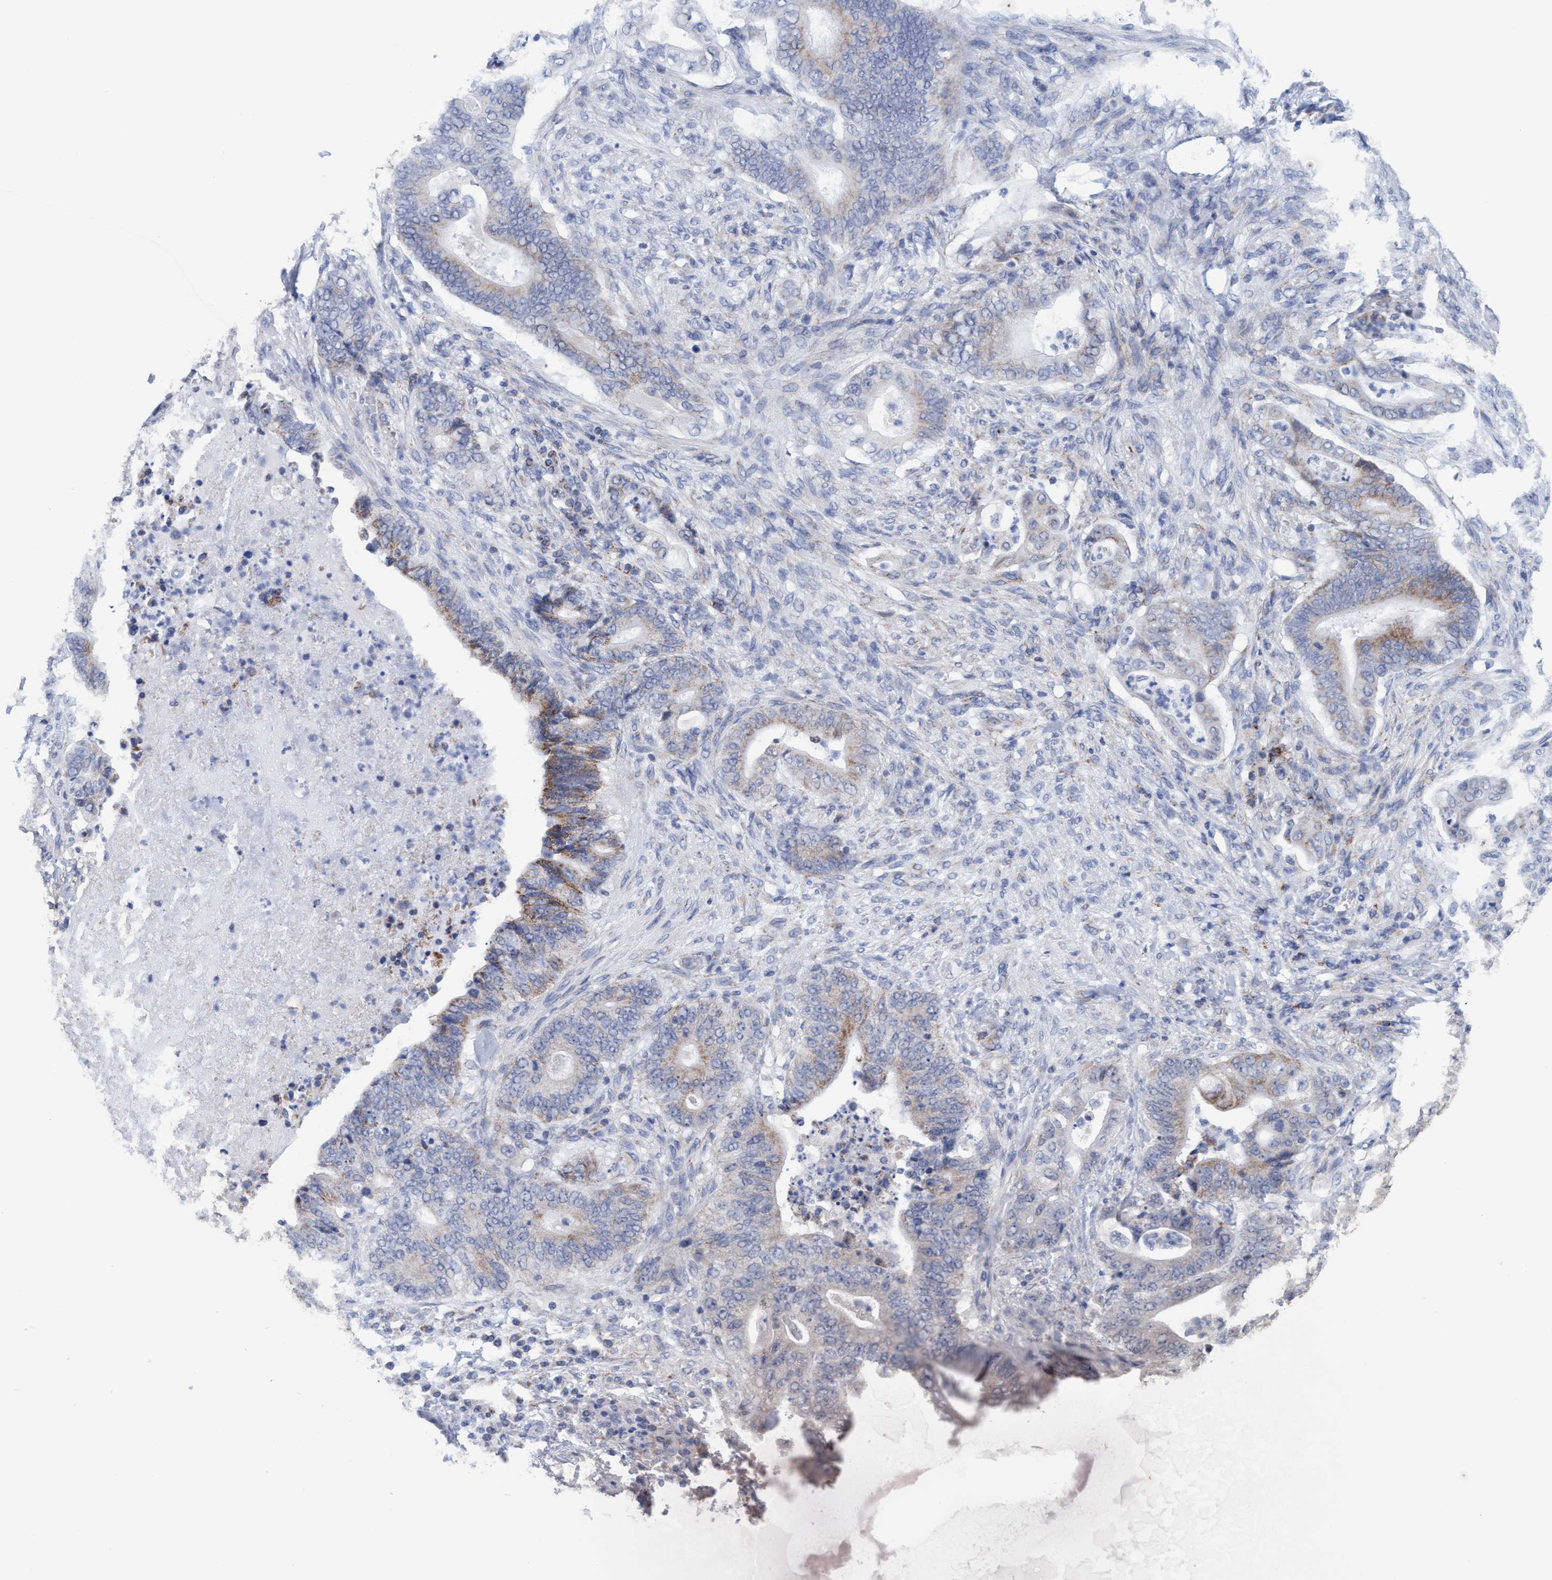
{"staining": {"intensity": "moderate", "quantity": "<25%", "location": "cytoplasmic/membranous"}, "tissue": "stomach cancer", "cell_type": "Tumor cells", "image_type": "cancer", "snomed": [{"axis": "morphology", "description": "Adenocarcinoma, NOS"}, {"axis": "topography", "description": "Stomach"}], "caption": "Protein staining by IHC exhibits moderate cytoplasmic/membranous staining in about <25% of tumor cells in stomach adenocarcinoma. (brown staining indicates protein expression, while blue staining denotes nuclei).", "gene": "RSAD1", "patient": {"sex": "female", "age": 73}}